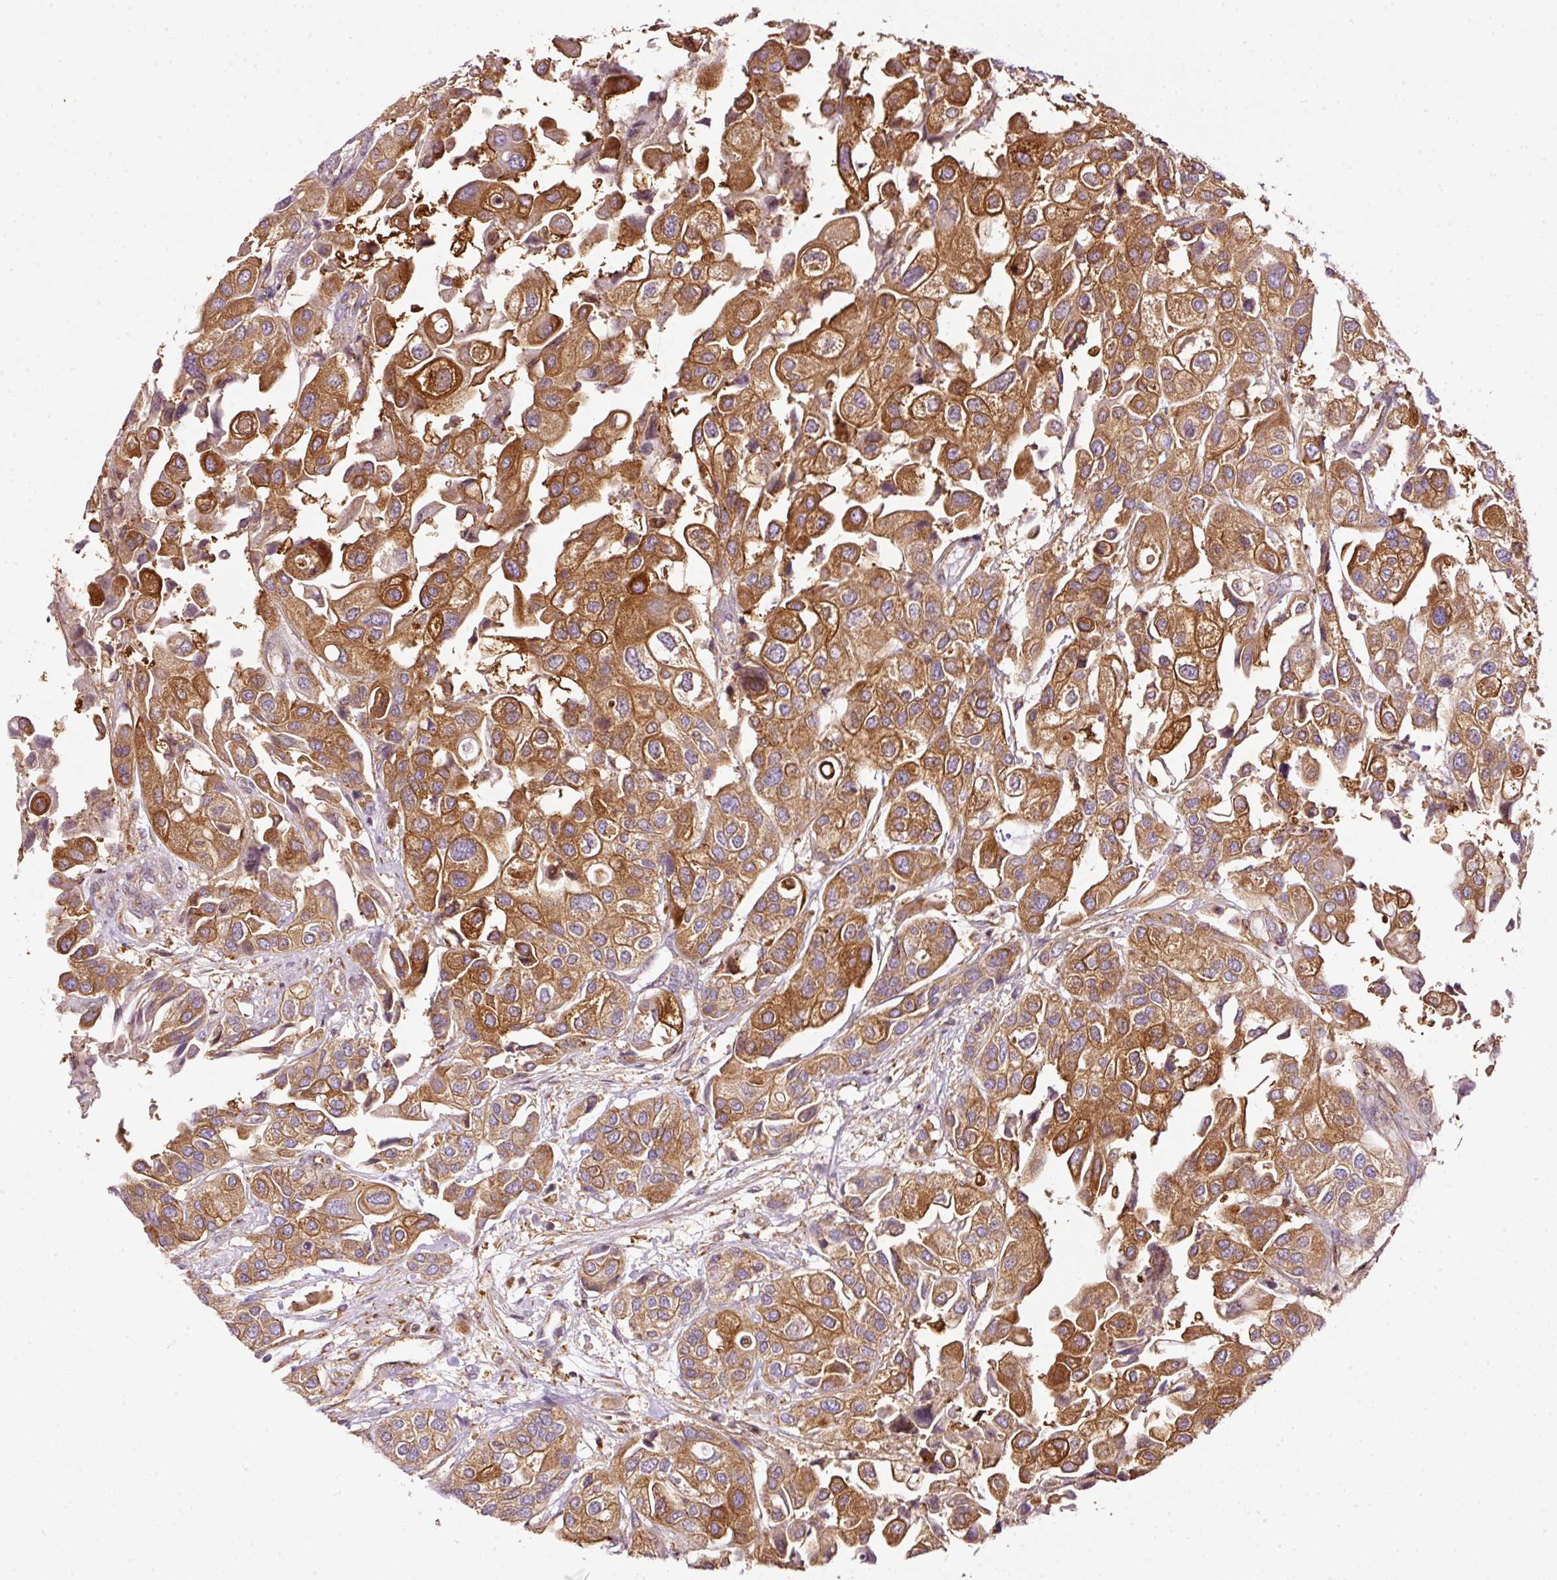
{"staining": {"intensity": "strong", "quantity": ">75%", "location": "cytoplasmic/membranous"}, "tissue": "urothelial cancer", "cell_type": "Tumor cells", "image_type": "cancer", "snomed": [{"axis": "morphology", "description": "Urothelial carcinoma, High grade"}, {"axis": "topography", "description": "Urinary bladder"}], "caption": "Immunohistochemical staining of urothelial carcinoma (high-grade) exhibits strong cytoplasmic/membranous protein staining in approximately >75% of tumor cells.", "gene": "SCNM1", "patient": {"sex": "female", "age": 64}}